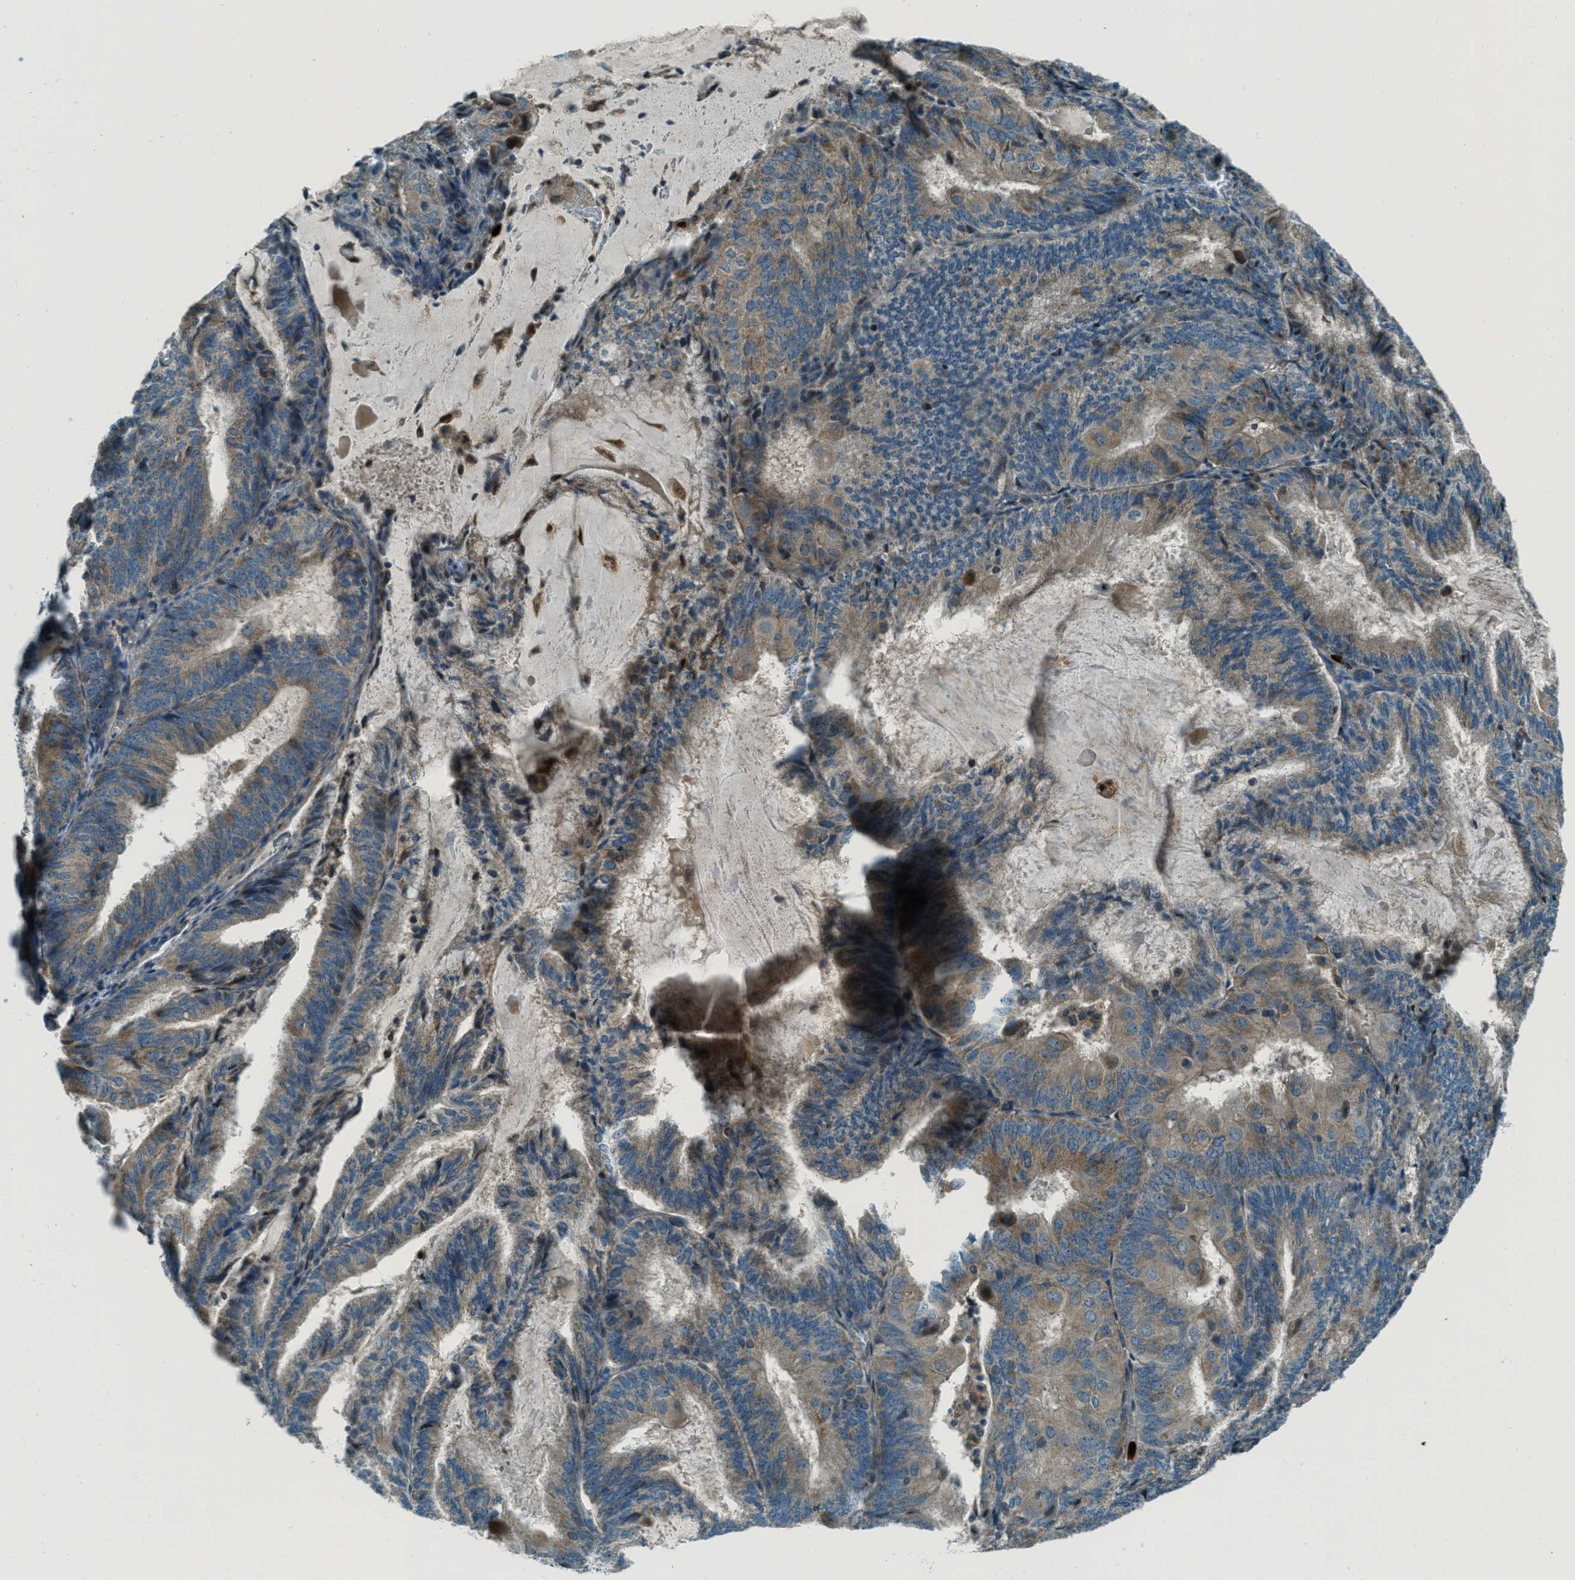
{"staining": {"intensity": "weak", "quantity": ">75%", "location": "cytoplasmic/membranous"}, "tissue": "endometrial cancer", "cell_type": "Tumor cells", "image_type": "cancer", "snomed": [{"axis": "morphology", "description": "Adenocarcinoma, NOS"}, {"axis": "topography", "description": "Endometrium"}], "caption": "There is low levels of weak cytoplasmic/membranous positivity in tumor cells of endometrial adenocarcinoma, as demonstrated by immunohistochemical staining (brown color).", "gene": "FAR1", "patient": {"sex": "female", "age": 81}}